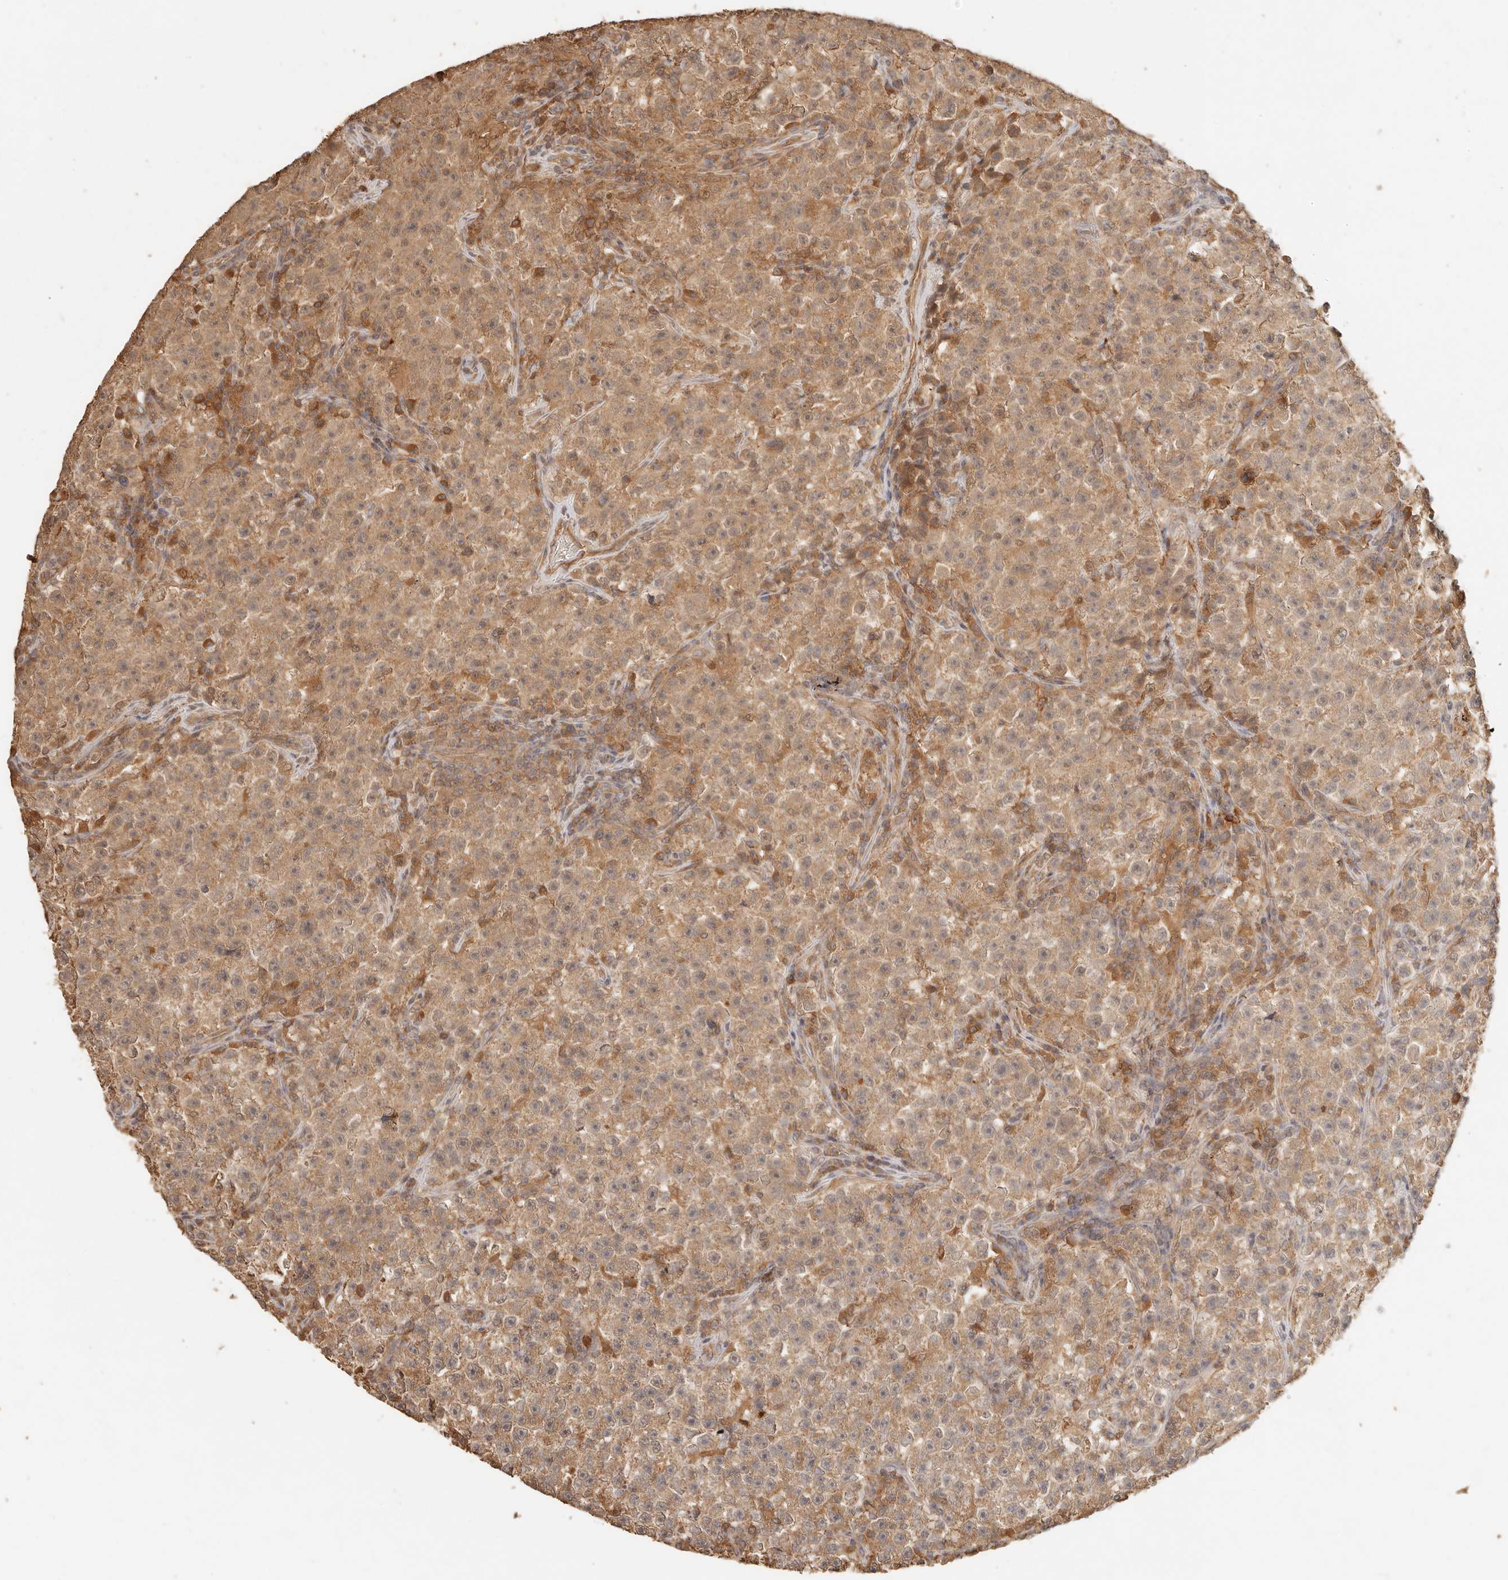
{"staining": {"intensity": "moderate", "quantity": ">75%", "location": "cytoplasmic/membranous"}, "tissue": "testis cancer", "cell_type": "Tumor cells", "image_type": "cancer", "snomed": [{"axis": "morphology", "description": "Seminoma, NOS"}, {"axis": "topography", "description": "Testis"}], "caption": "Testis cancer (seminoma) stained for a protein shows moderate cytoplasmic/membranous positivity in tumor cells.", "gene": "INTS11", "patient": {"sex": "male", "age": 22}}